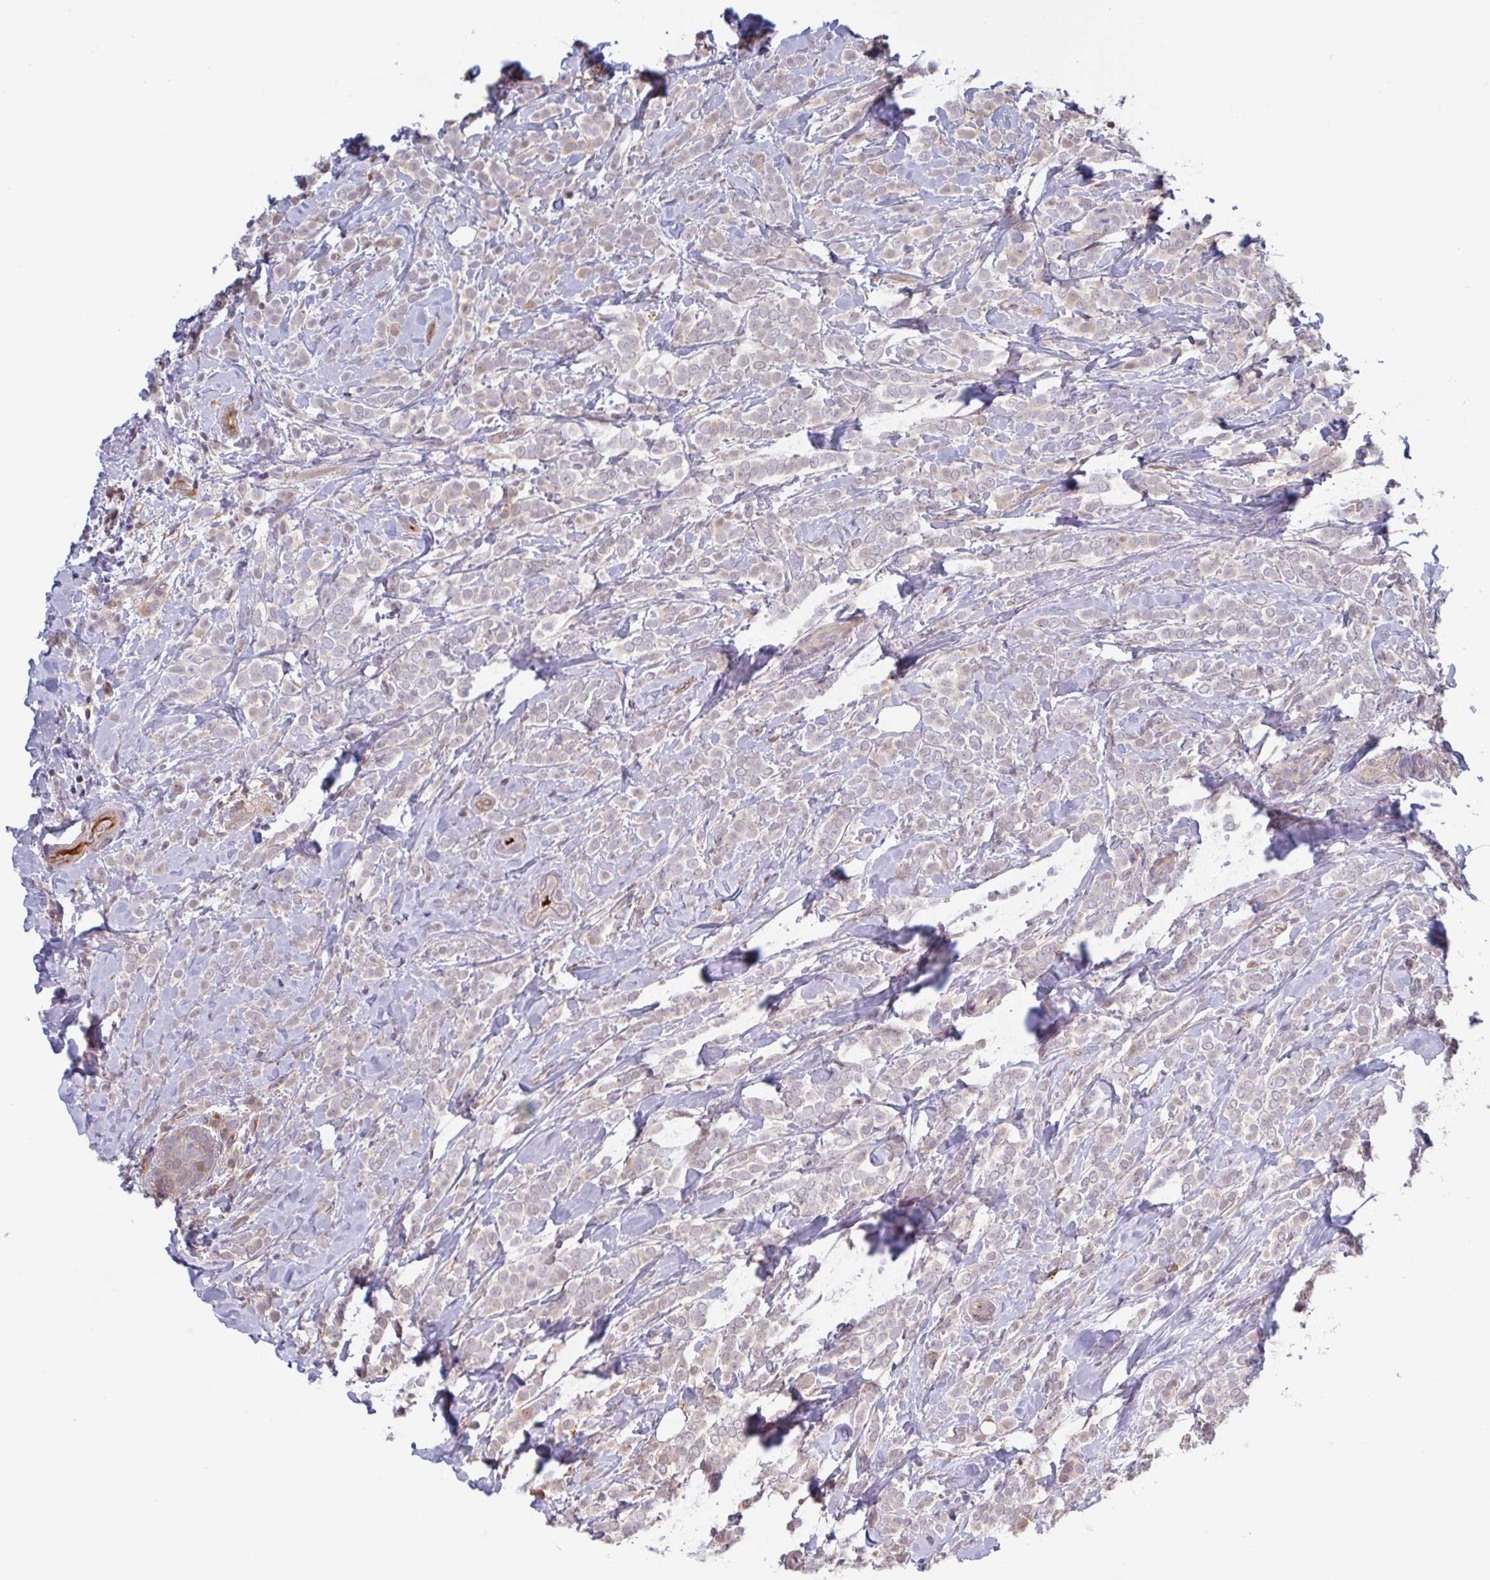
{"staining": {"intensity": "negative", "quantity": "none", "location": "none"}, "tissue": "breast cancer", "cell_type": "Tumor cells", "image_type": "cancer", "snomed": [{"axis": "morphology", "description": "Lobular carcinoma"}, {"axis": "topography", "description": "Breast"}], "caption": "A histopathology image of human breast lobular carcinoma is negative for staining in tumor cells. (DAB (3,3'-diaminobenzidine) IHC, high magnification).", "gene": "OTOP2", "patient": {"sex": "female", "age": 49}}